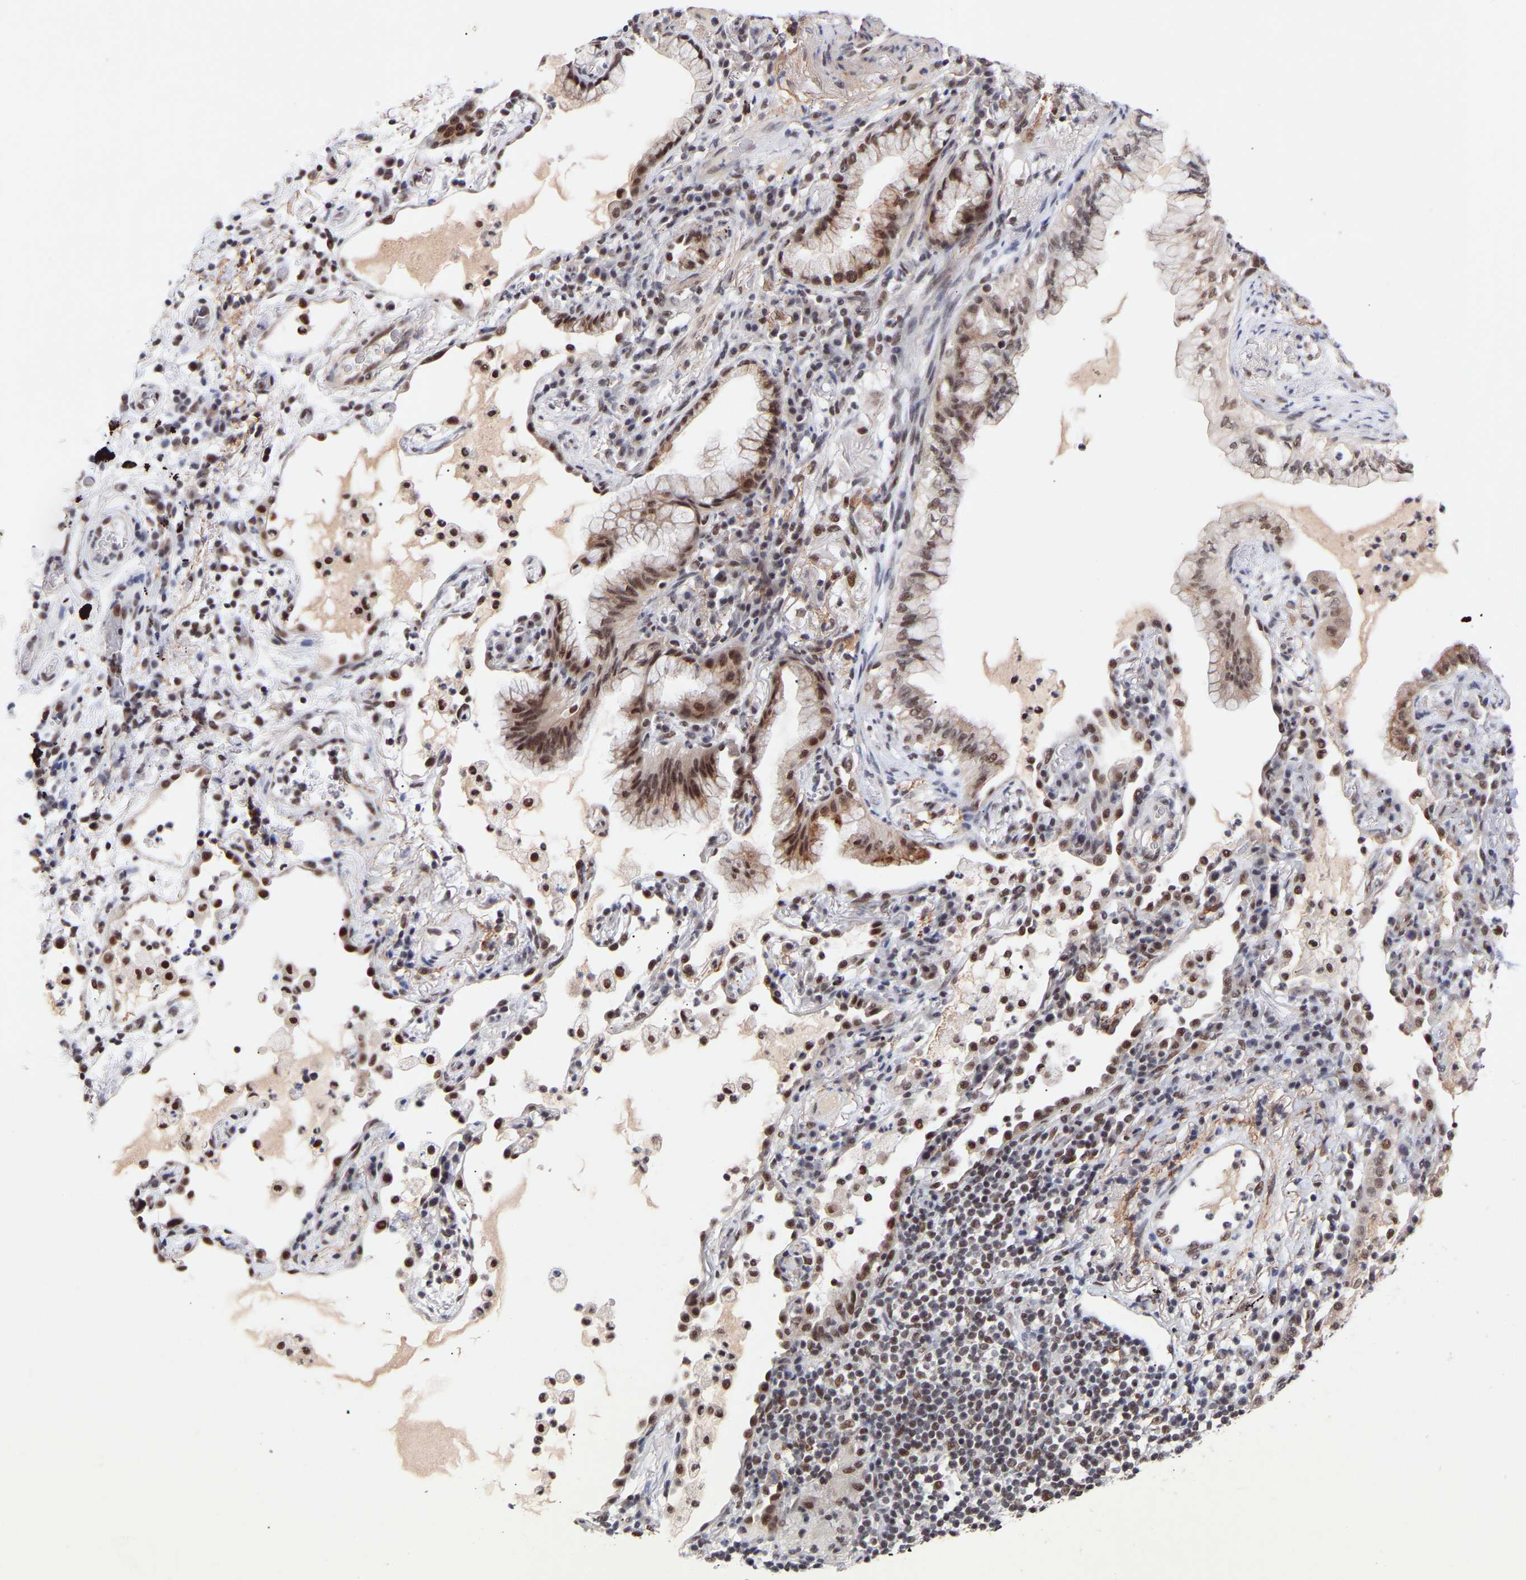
{"staining": {"intensity": "moderate", "quantity": ">75%", "location": "nuclear"}, "tissue": "lung cancer", "cell_type": "Tumor cells", "image_type": "cancer", "snomed": [{"axis": "morphology", "description": "Adenocarcinoma, NOS"}, {"axis": "topography", "description": "Lung"}], "caption": "Immunohistochemical staining of lung cancer (adenocarcinoma) displays moderate nuclear protein positivity in approximately >75% of tumor cells.", "gene": "RBM15", "patient": {"sex": "female", "age": 70}}